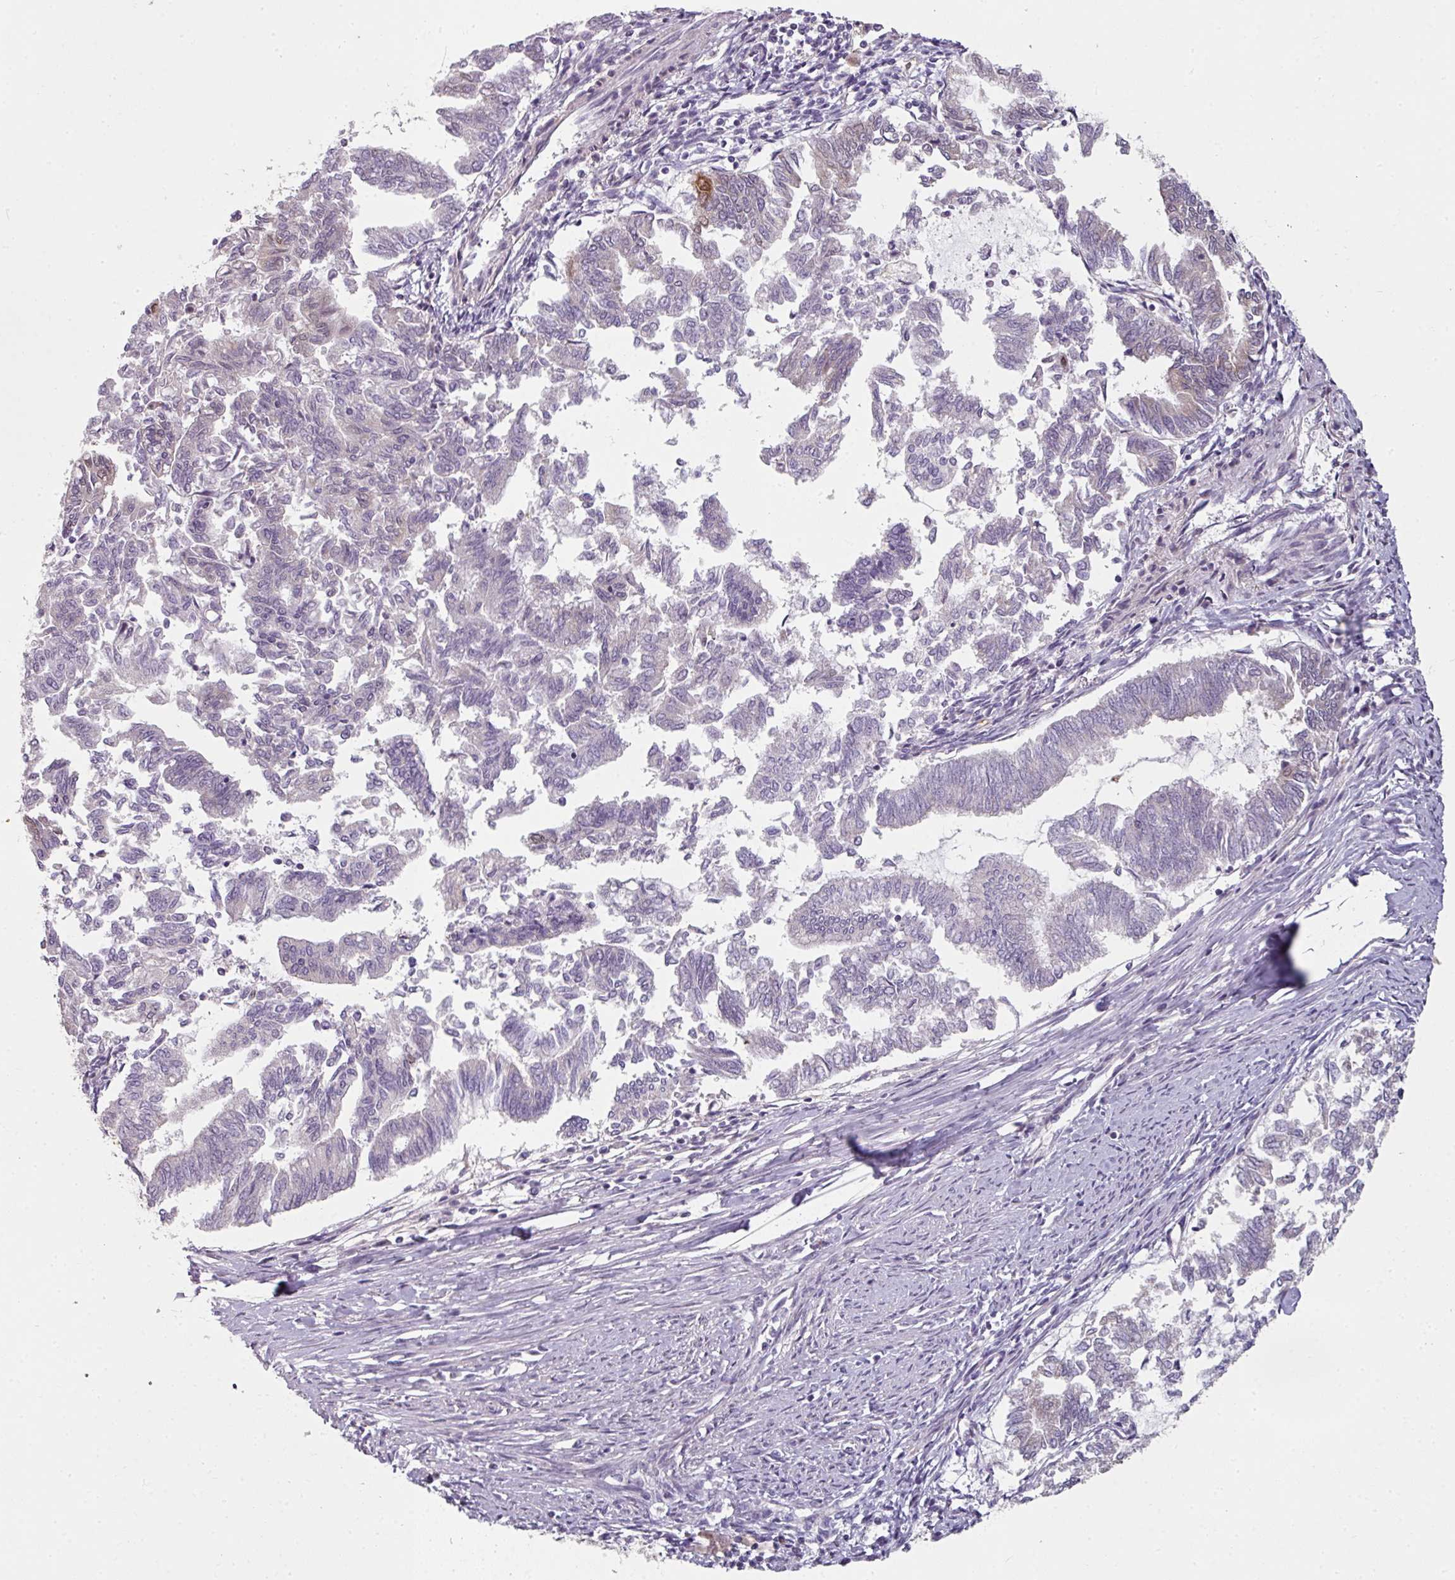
{"staining": {"intensity": "negative", "quantity": "none", "location": "none"}, "tissue": "endometrial cancer", "cell_type": "Tumor cells", "image_type": "cancer", "snomed": [{"axis": "morphology", "description": "Adenocarcinoma, NOS"}, {"axis": "topography", "description": "Endometrium"}], "caption": "The histopathology image displays no staining of tumor cells in endometrial cancer.", "gene": "C19orf33", "patient": {"sex": "female", "age": 79}}